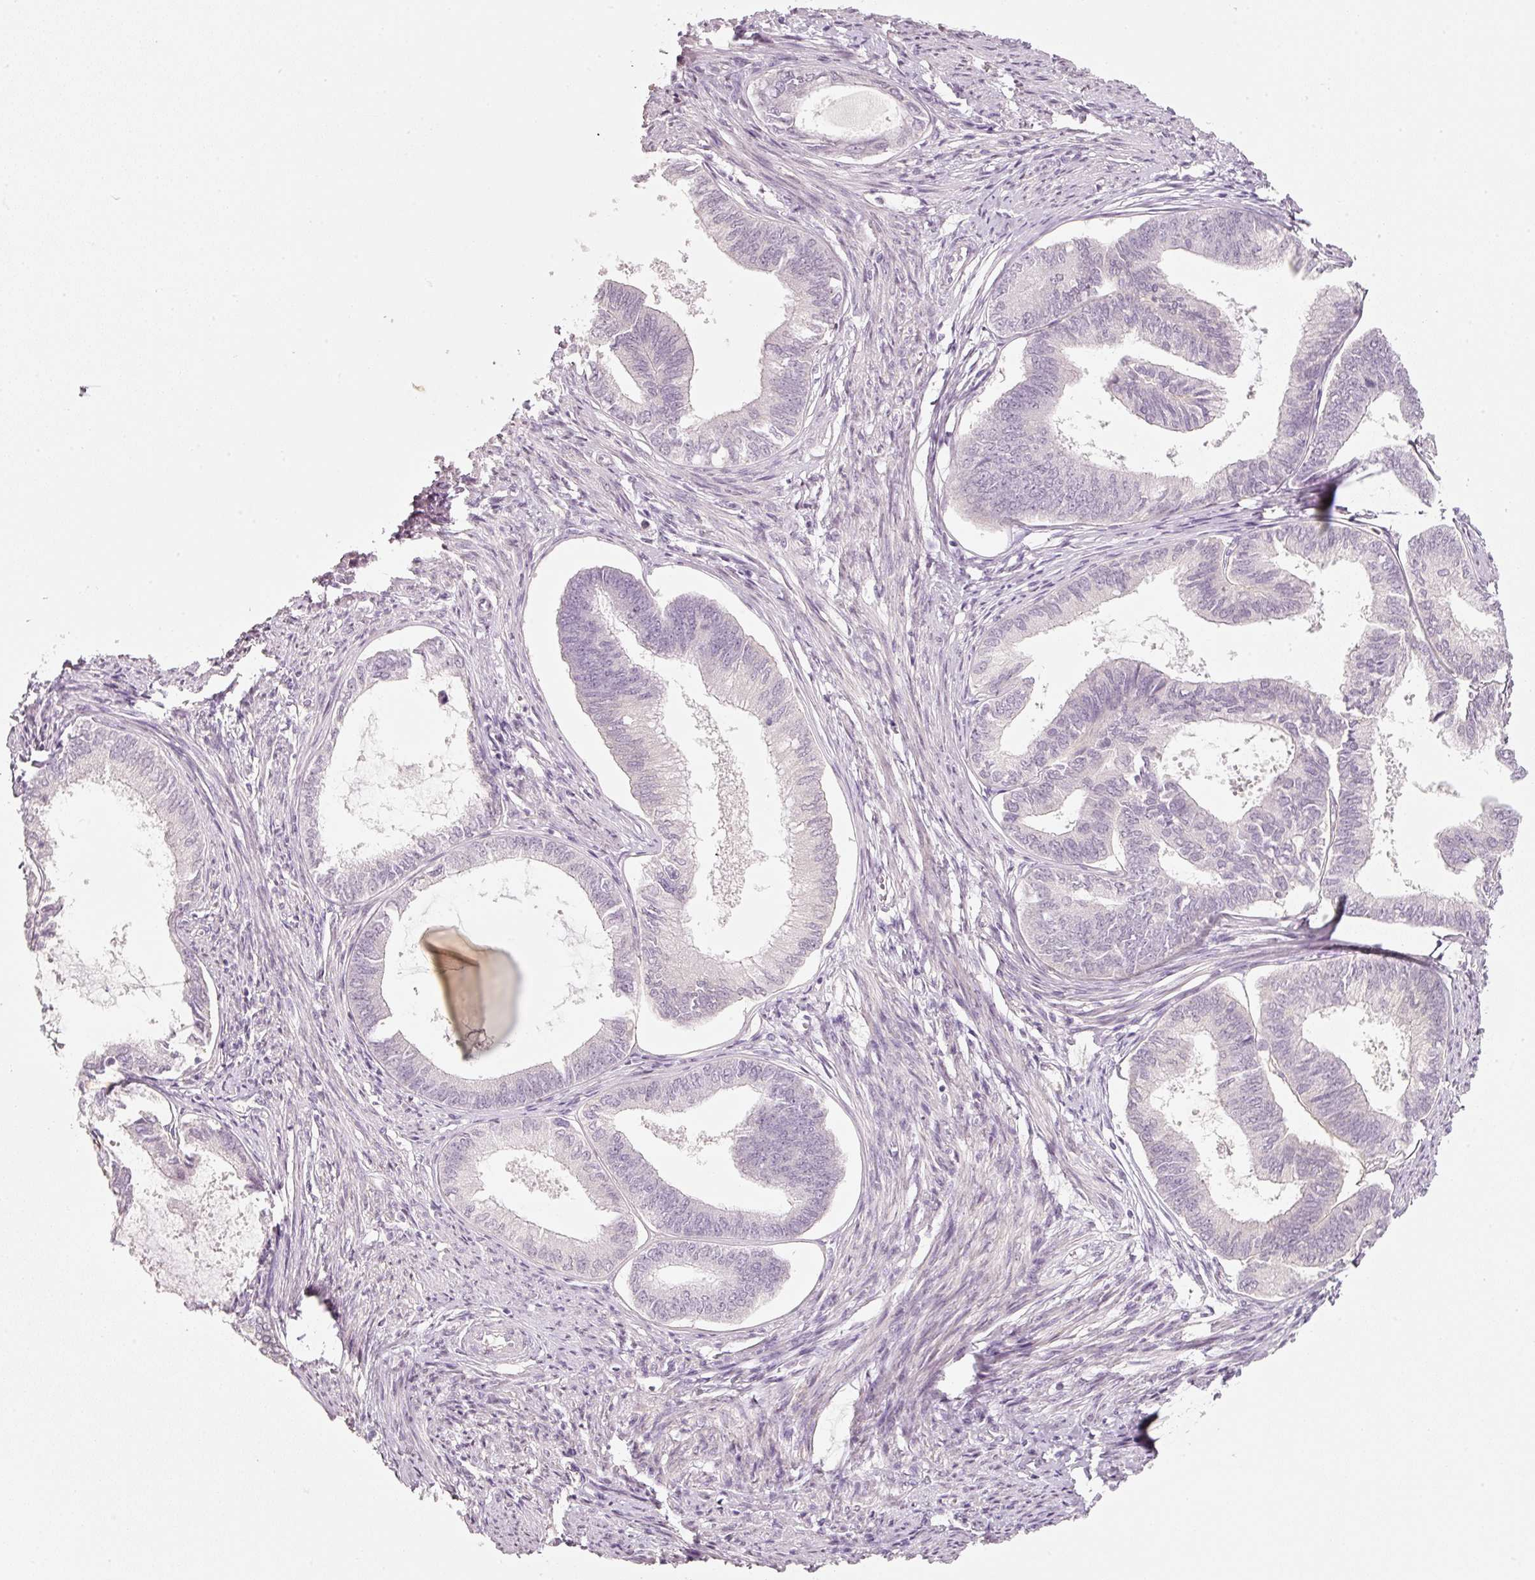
{"staining": {"intensity": "negative", "quantity": "none", "location": "none"}, "tissue": "endometrial cancer", "cell_type": "Tumor cells", "image_type": "cancer", "snomed": [{"axis": "morphology", "description": "Adenocarcinoma, NOS"}, {"axis": "topography", "description": "Endometrium"}], "caption": "The histopathology image shows no significant positivity in tumor cells of endometrial cancer (adenocarcinoma).", "gene": "STEAP1", "patient": {"sex": "female", "age": 86}}